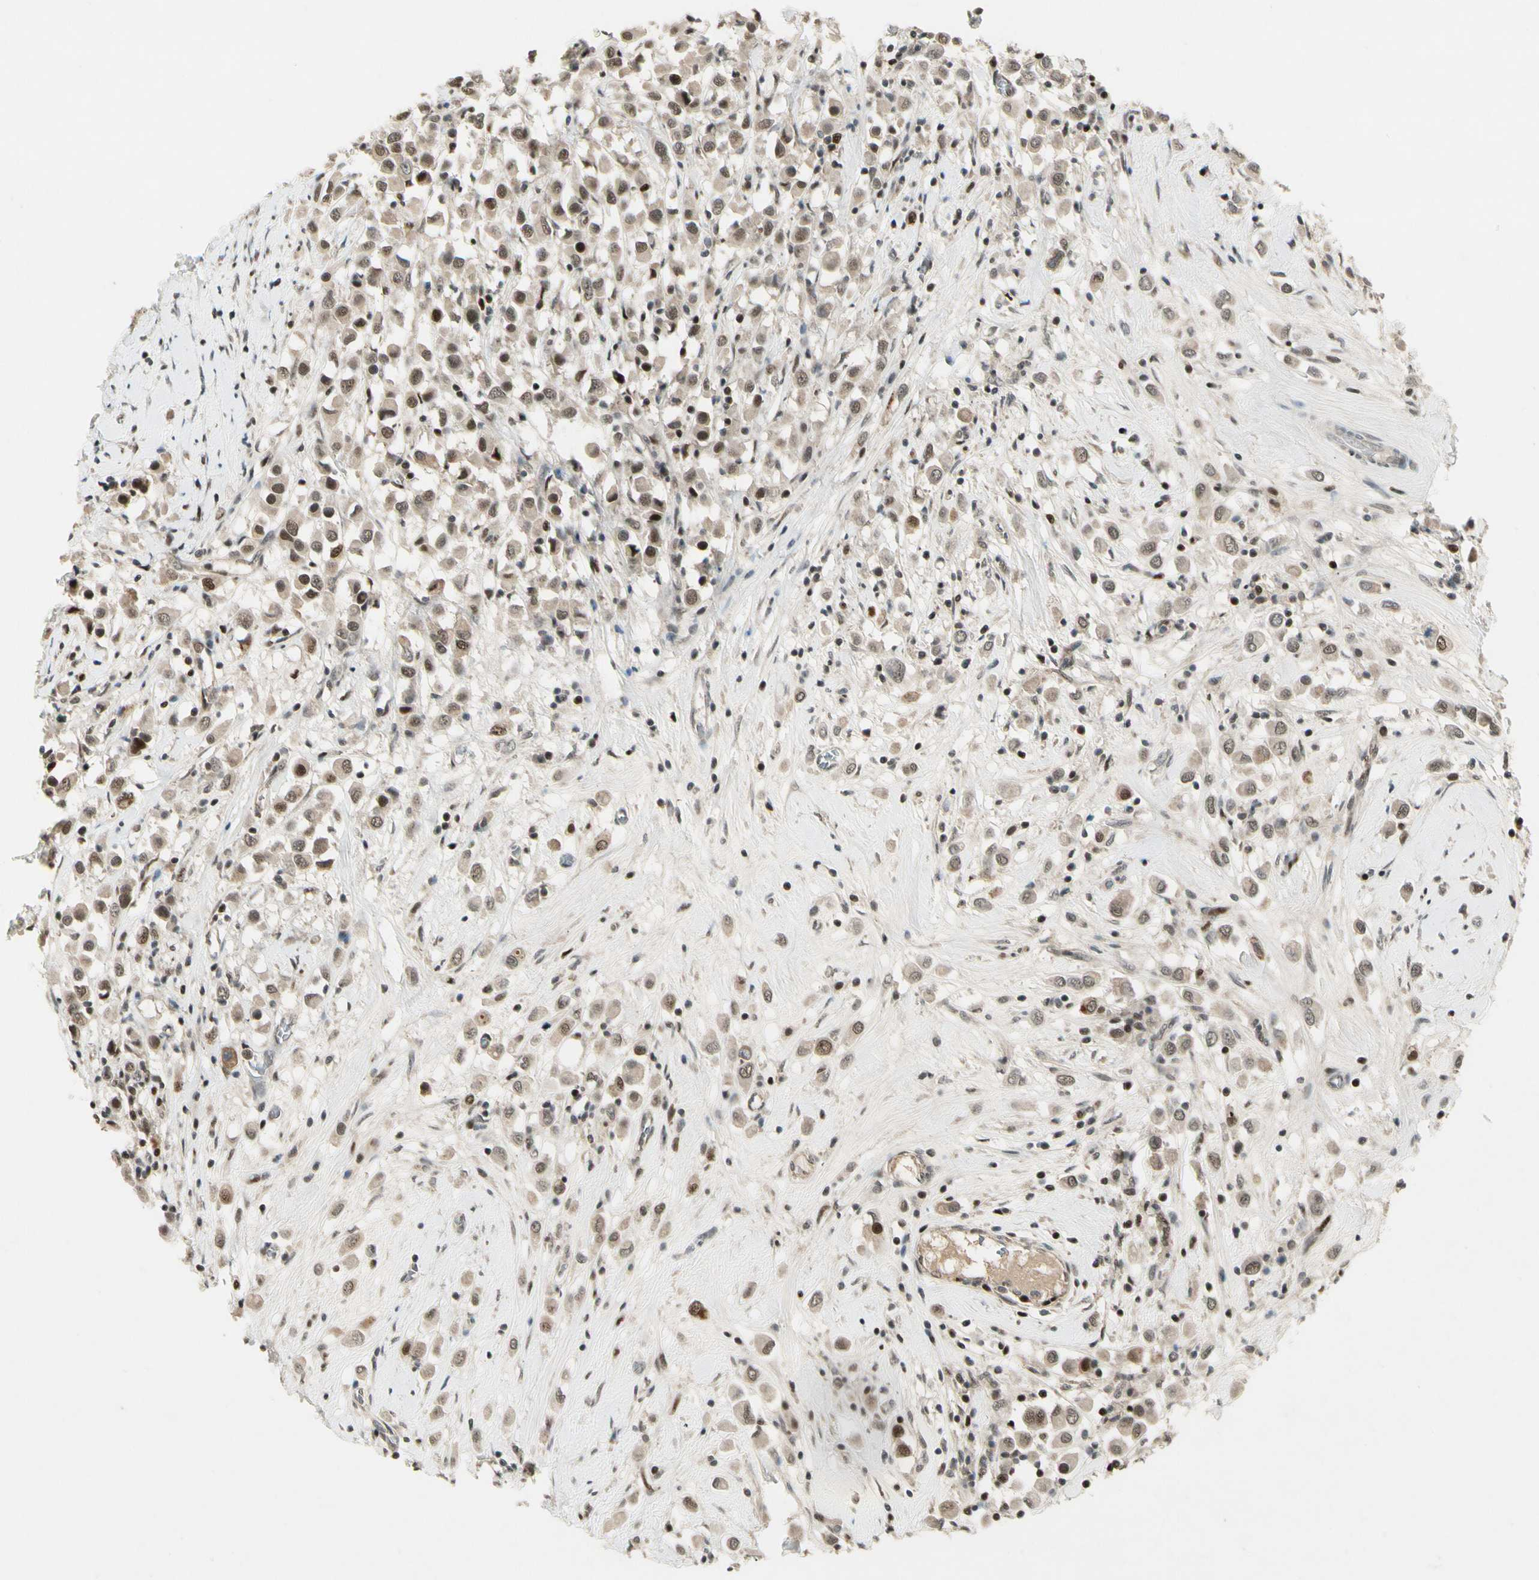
{"staining": {"intensity": "weak", "quantity": "25%-75%", "location": "cytoplasmic/membranous,nuclear"}, "tissue": "breast cancer", "cell_type": "Tumor cells", "image_type": "cancer", "snomed": [{"axis": "morphology", "description": "Duct carcinoma"}, {"axis": "topography", "description": "Breast"}], "caption": "The image shows staining of breast cancer, revealing weak cytoplasmic/membranous and nuclear protein expression (brown color) within tumor cells. The protein is stained brown, and the nuclei are stained in blue (DAB (3,3'-diaminobenzidine) IHC with brightfield microscopy, high magnification).", "gene": "CDK11A", "patient": {"sex": "female", "age": 61}}